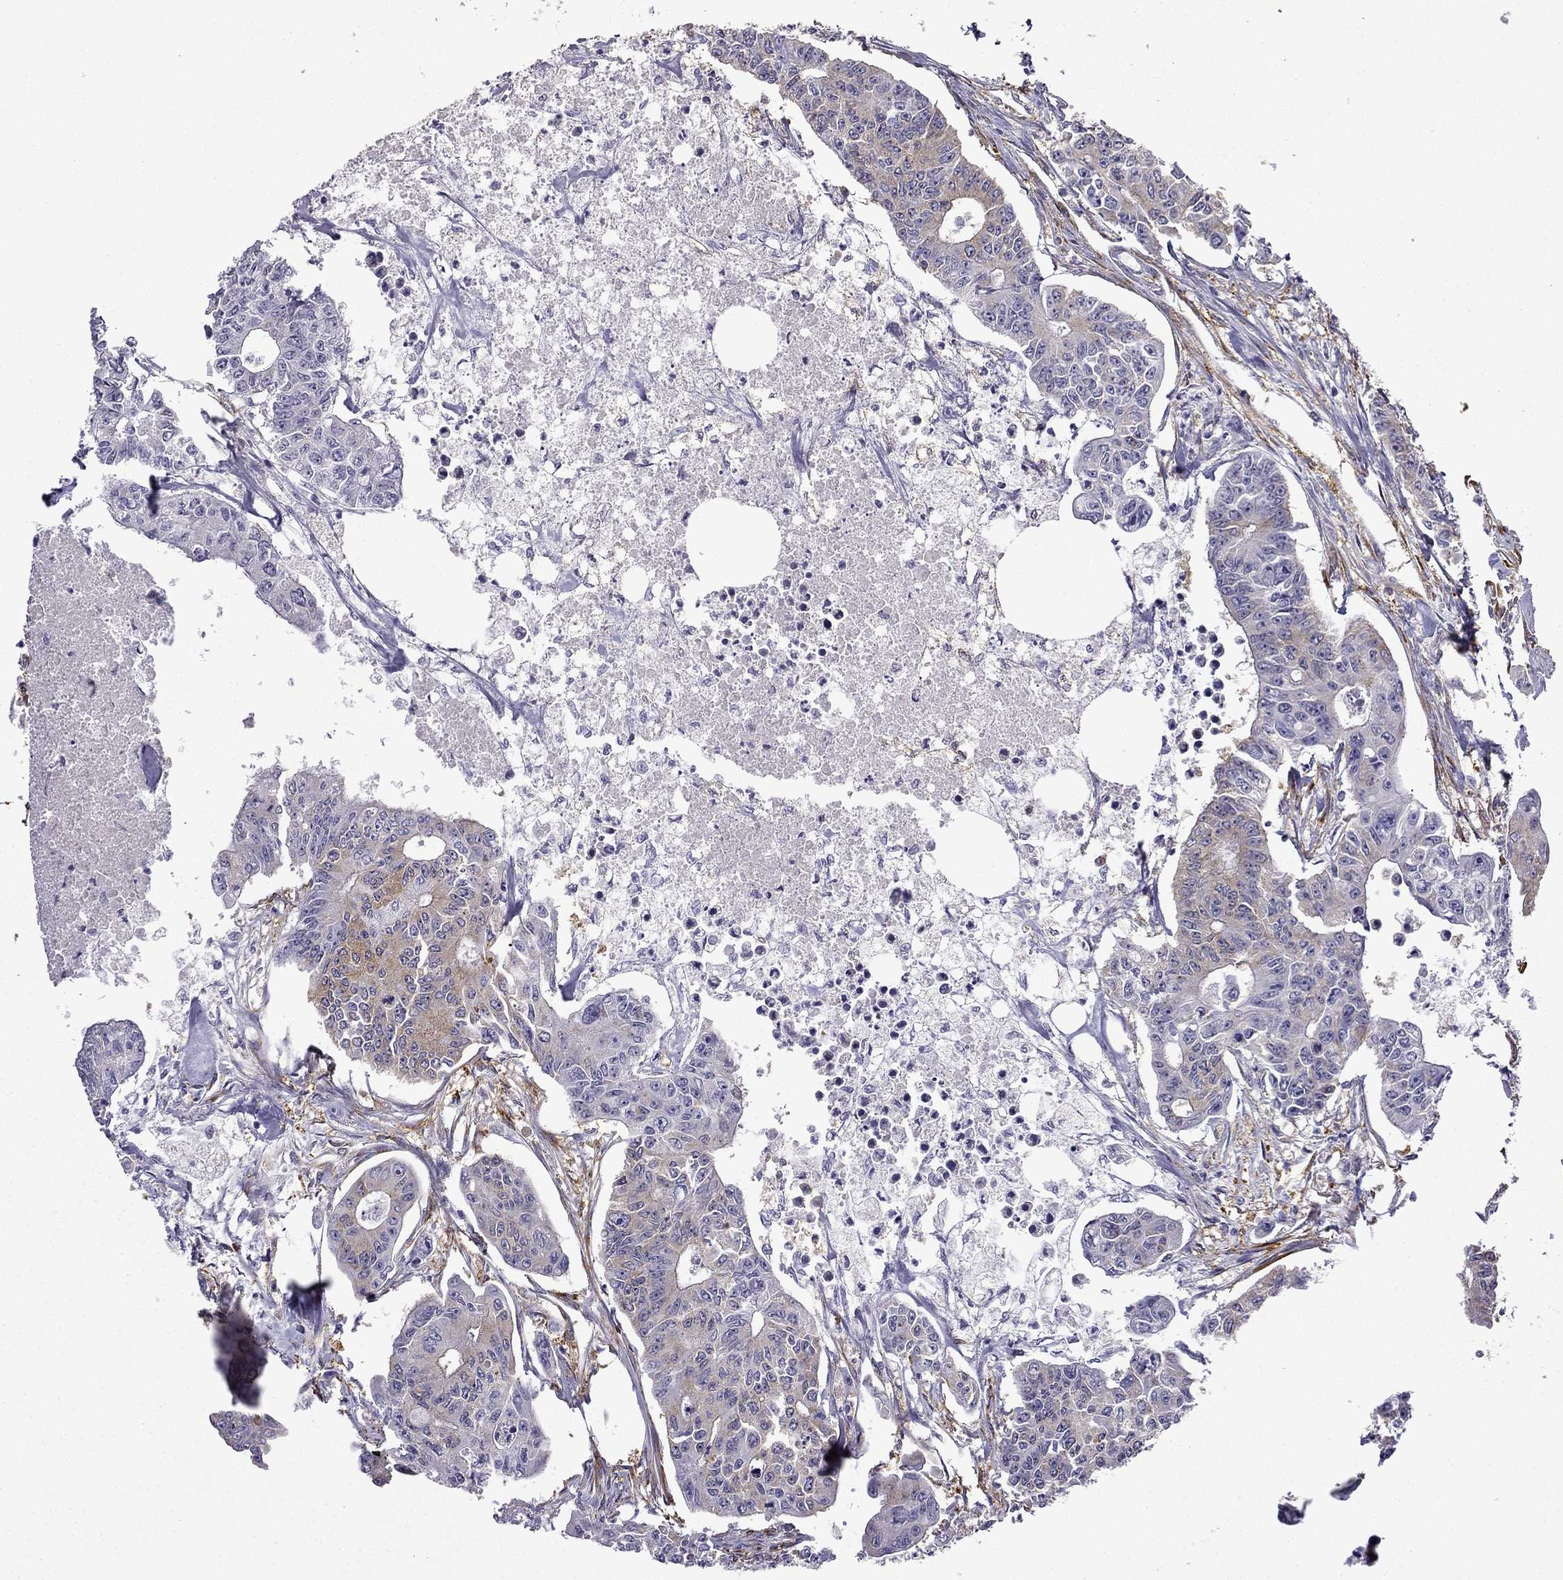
{"staining": {"intensity": "moderate", "quantity": ">75%", "location": "cytoplasmic/membranous"}, "tissue": "colorectal cancer", "cell_type": "Tumor cells", "image_type": "cancer", "snomed": [{"axis": "morphology", "description": "Adenocarcinoma, NOS"}, {"axis": "topography", "description": "Colon"}], "caption": "IHC photomicrograph of human colorectal adenocarcinoma stained for a protein (brown), which demonstrates medium levels of moderate cytoplasmic/membranous positivity in approximately >75% of tumor cells.", "gene": "MAP4", "patient": {"sex": "male", "age": 70}}